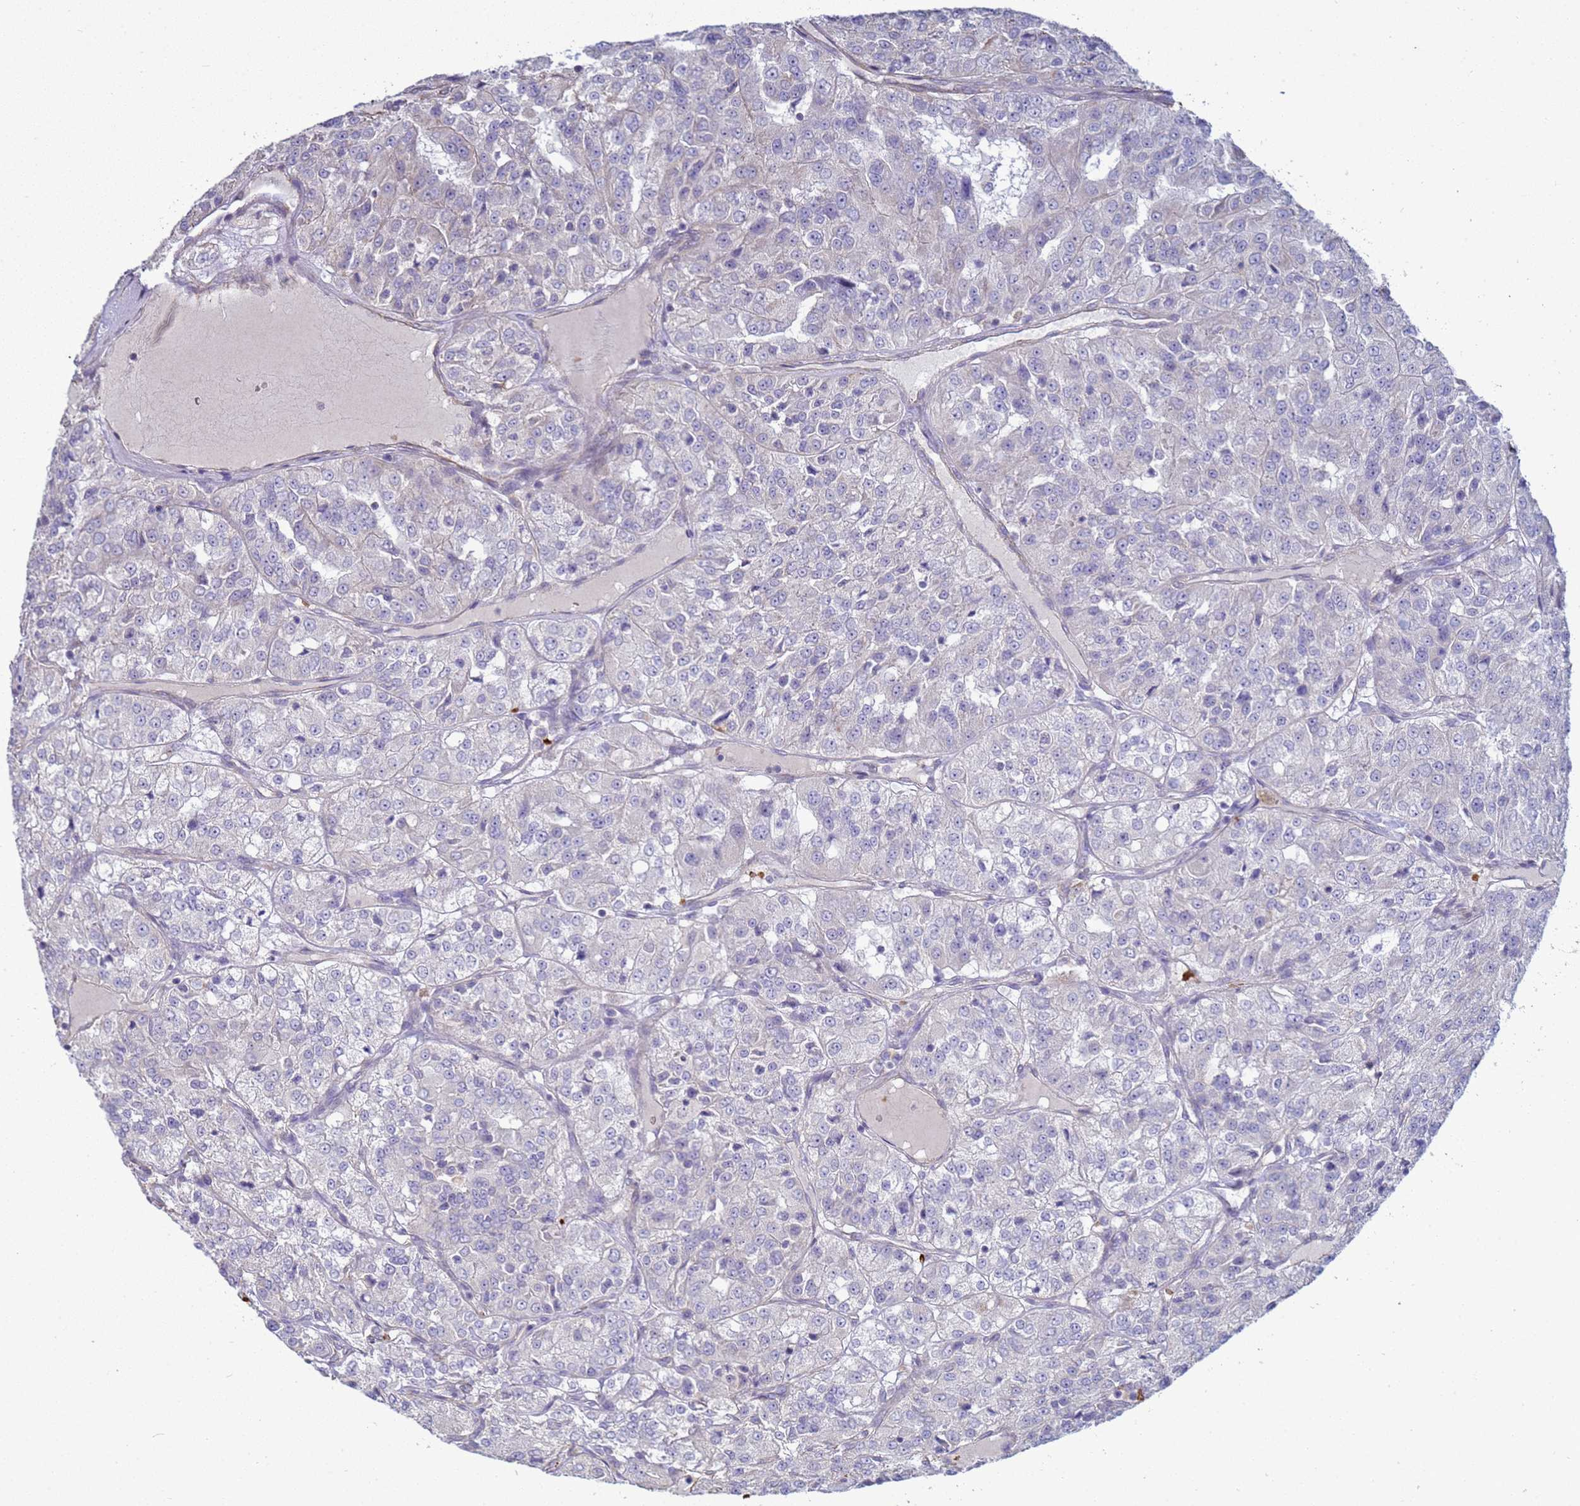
{"staining": {"intensity": "negative", "quantity": "none", "location": "none"}, "tissue": "renal cancer", "cell_type": "Tumor cells", "image_type": "cancer", "snomed": [{"axis": "morphology", "description": "Adenocarcinoma, NOS"}, {"axis": "topography", "description": "Kidney"}], "caption": "Tumor cells show no significant protein staining in renal adenocarcinoma. Brightfield microscopy of IHC stained with DAB (3,3'-diaminobenzidine) (brown) and hematoxylin (blue), captured at high magnification.", "gene": "SGIP1", "patient": {"sex": "female", "age": 63}}